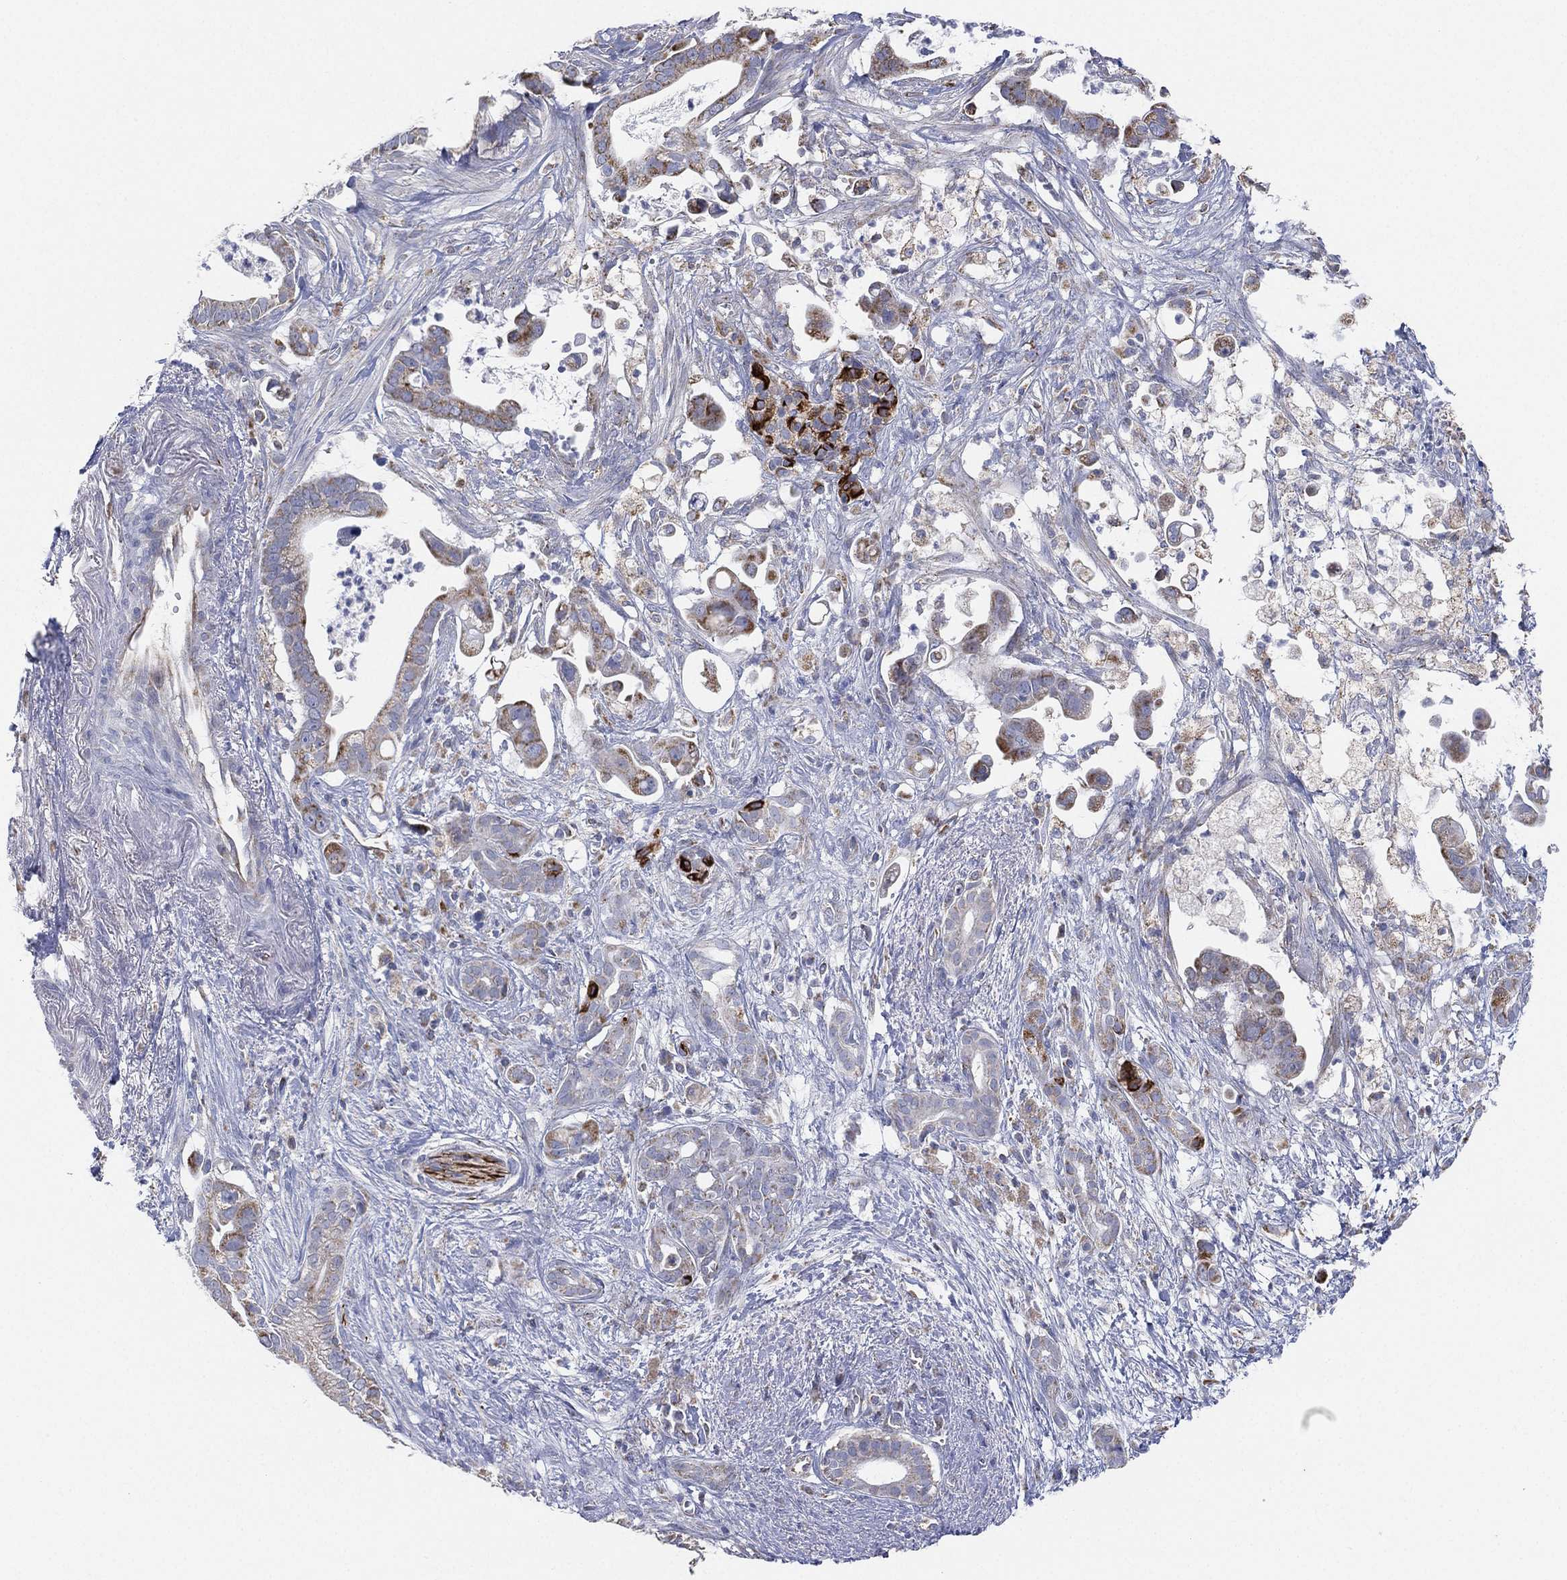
{"staining": {"intensity": "moderate", "quantity": "<25%", "location": "cytoplasmic/membranous"}, "tissue": "pancreatic cancer", "cell_type": "Tumor cells", "image_type": "cancer", "snomed": [{"axis": "morphology", "description": "Adenocarcinoma, NOS"}, {"axis": "topography", "description": "Pancreas"}], "caption": "Adenocarcinoma (pancreatic) stained with DAB immunohistochemistry (IHC) displays low levels of moderate cytoplasmic/membranous expression in approximately <25% of tumor cells.", "gene": "INA", "patient": {"sex": "male", "age": 61}}